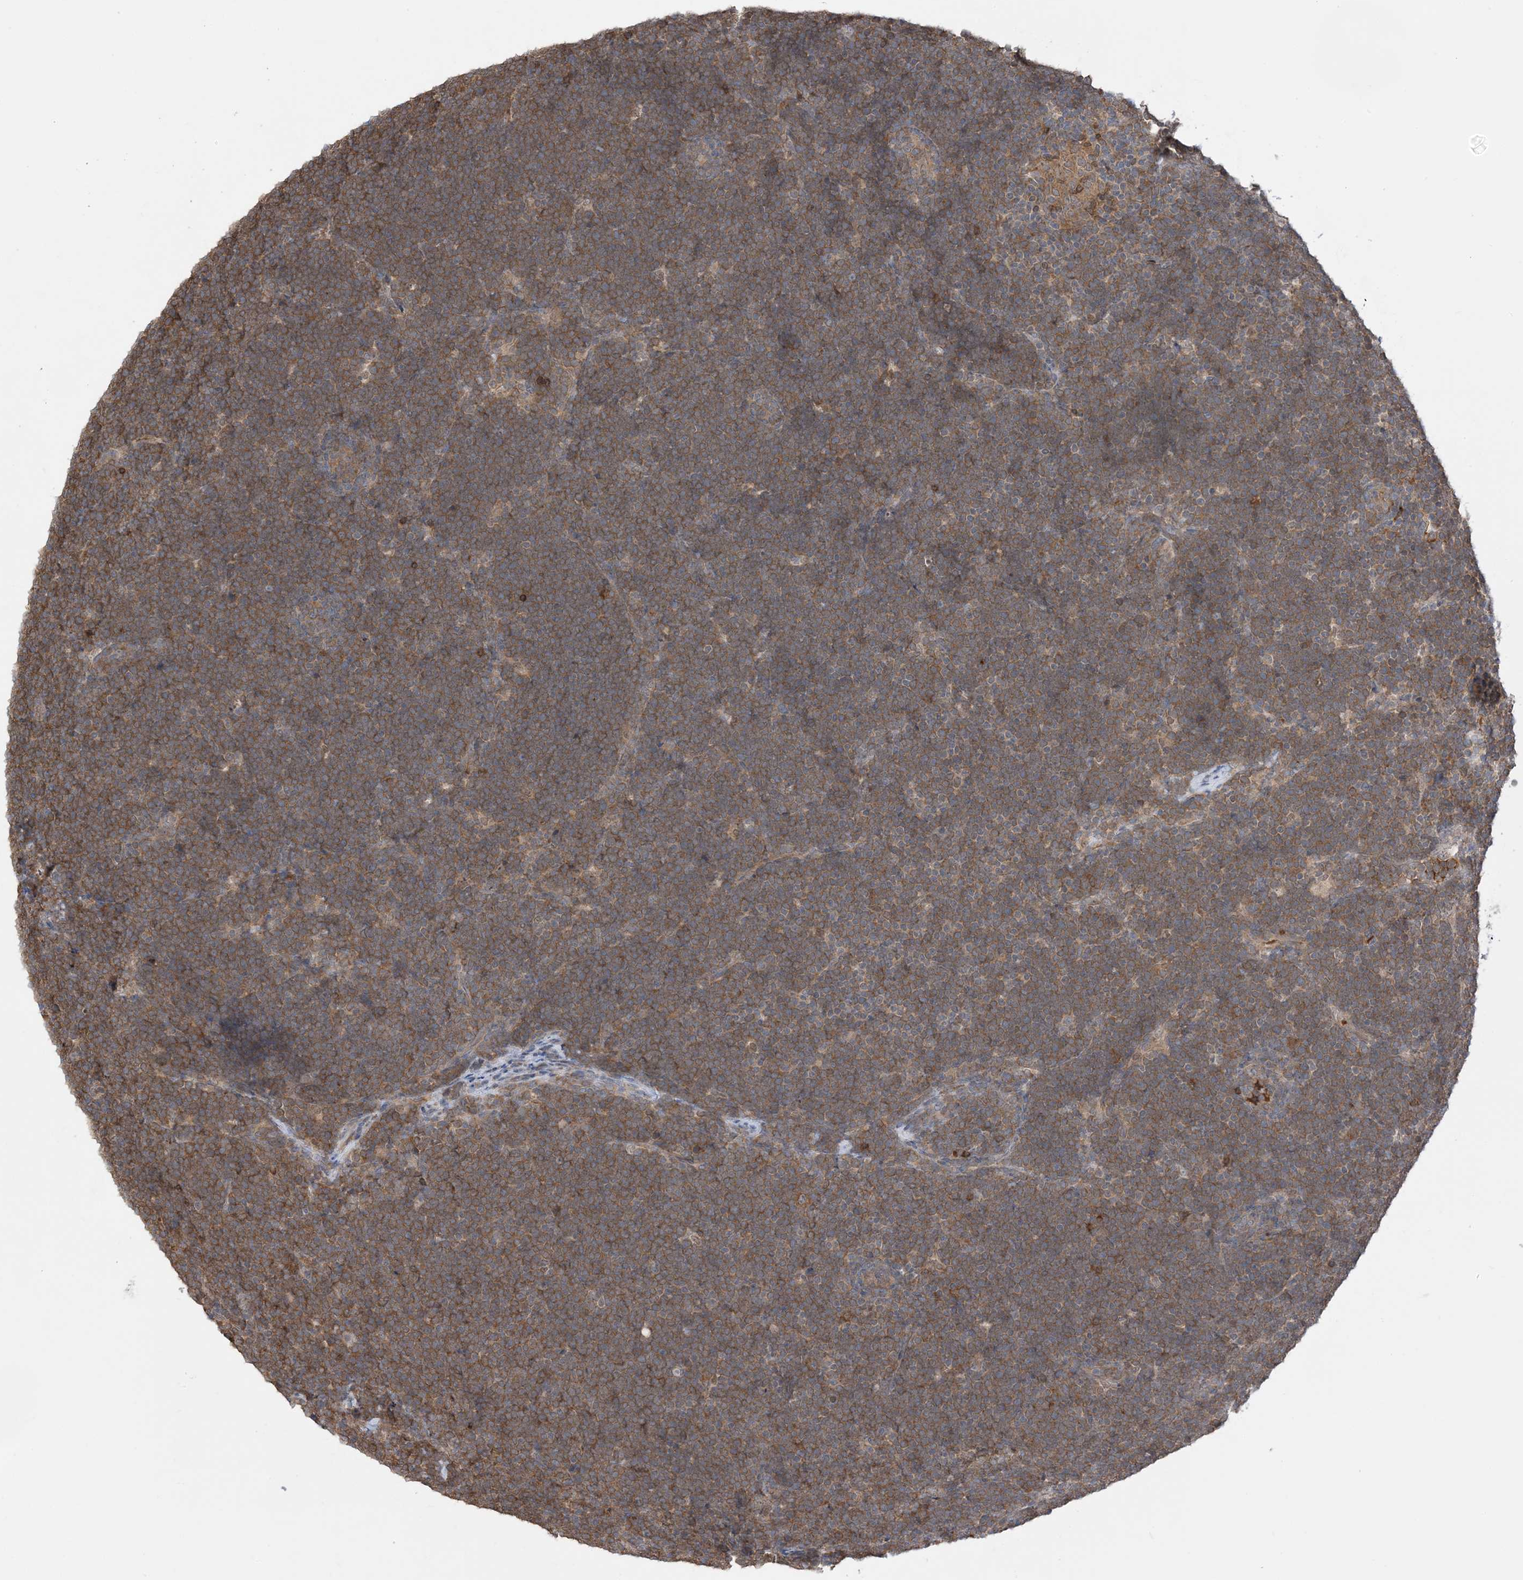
{"staining": {"intensity": "moderate", "quantity": ">75%", "location": "cytoplasmic/membranous"}, "tissue": "lymphoma", "cell_type": "Tumor cells", "image_type": "cancer", "snomed": [{"axis": "morphology", "description": "Malignant lymphoma, non-Hodgkin's type, High grade"}, {"axis": "topography", "description": "Lymph node"}], "caption": "Immunohistochemistry (IHC) of human lymphoma reveals medium levels of moderate cytoplasmic/membranous expression in about >75% of tumor cells.", "gene": "WDR26", "patient": {"sex": "male", "age": 13}}